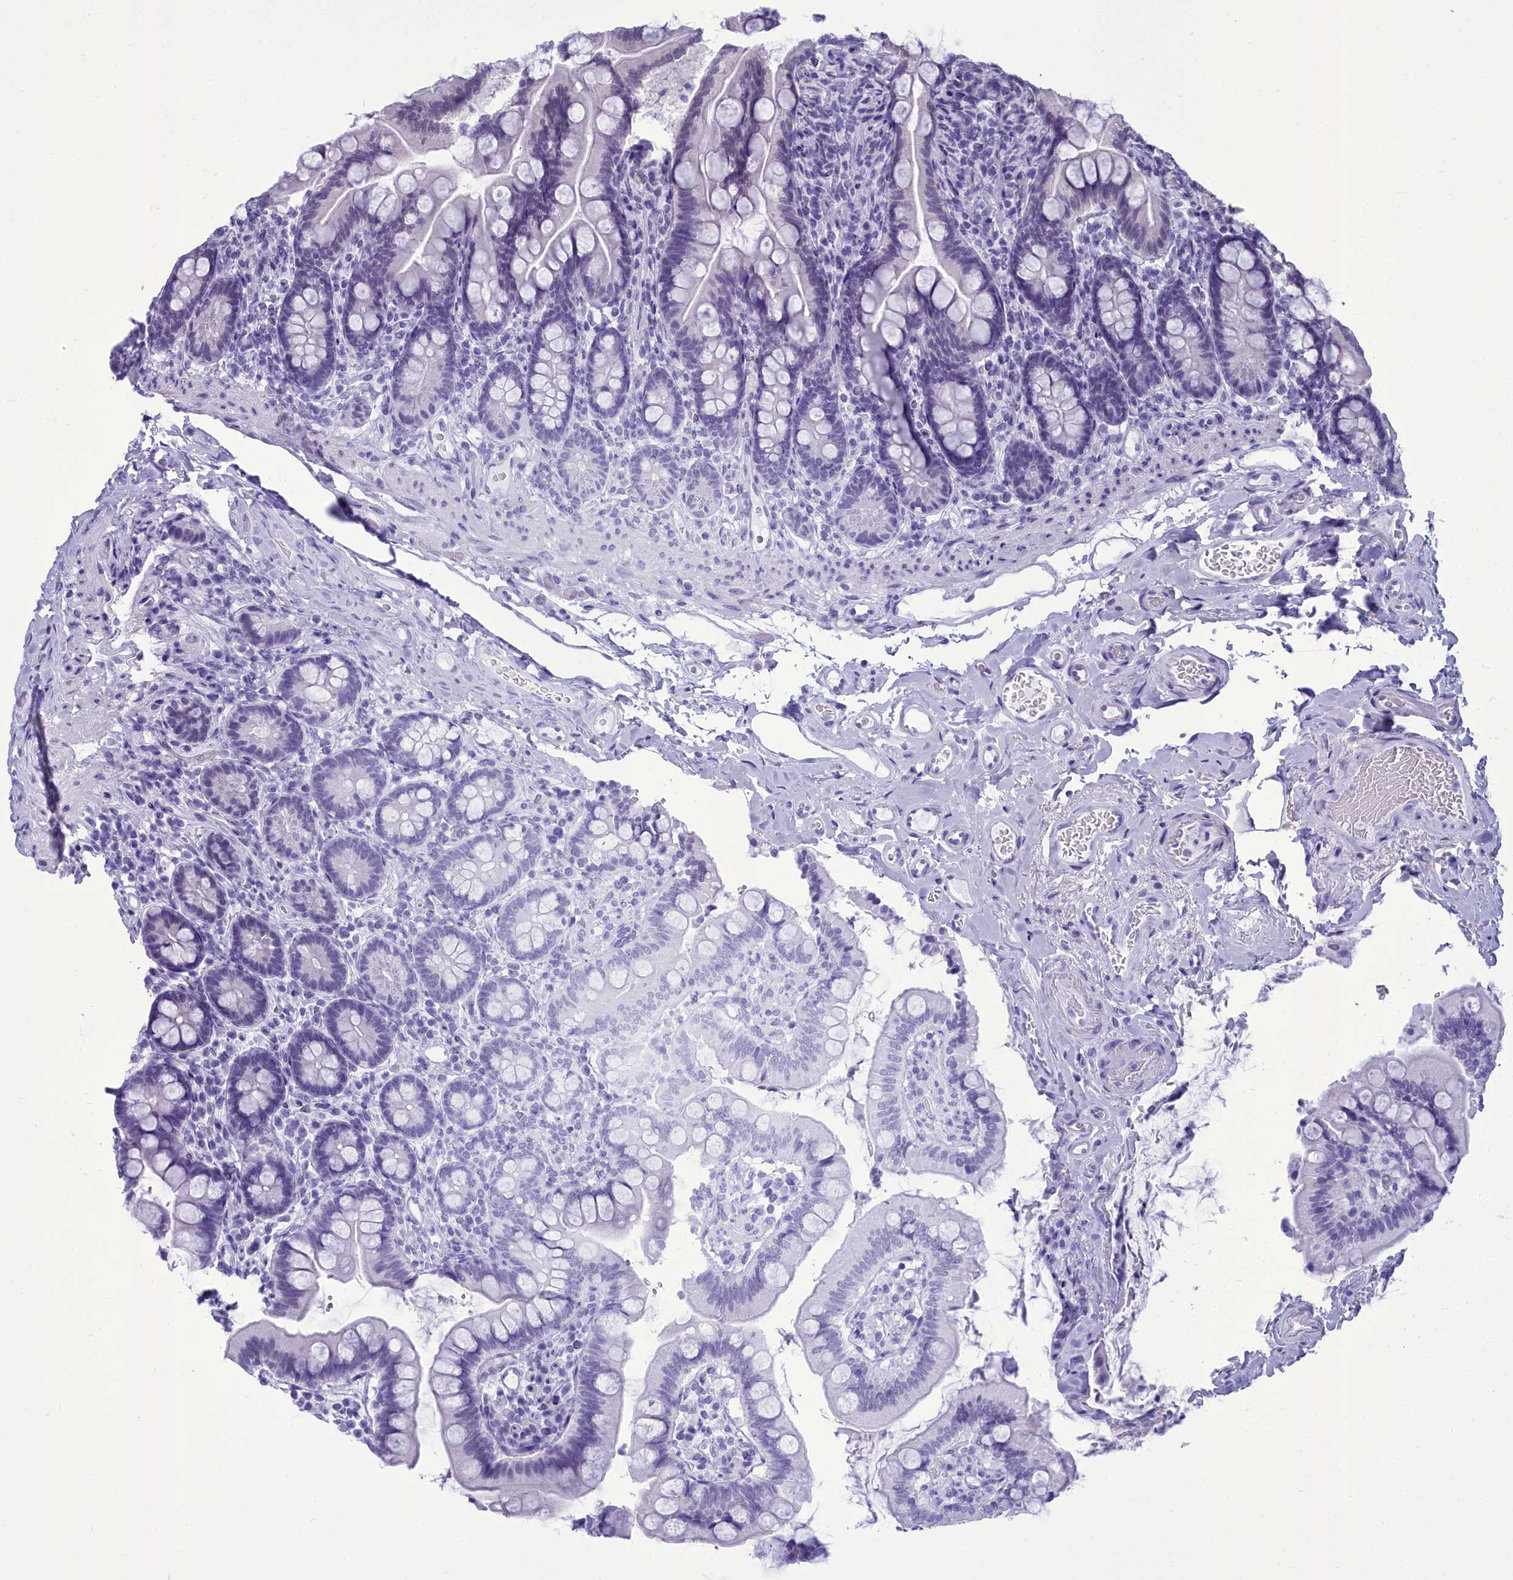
{"staining": {"intensity": "weak", "quantity": "<25%", "location": "nuclear"}, "tissue": "small intestine", "cell_type": "Glandular cells", "image_type": "normal", "snomed": [{"axis": "morphology", "description": "Normal tissue, NOS"}, {"axis": "topography", "description": "Small intestine"}], "caption": "Immunohistochemical staining of normal small intestine displays no significant positivity in glandular cells.", "gene": "CEACAM19", "patient": {"sex": "female", "age": 64}}